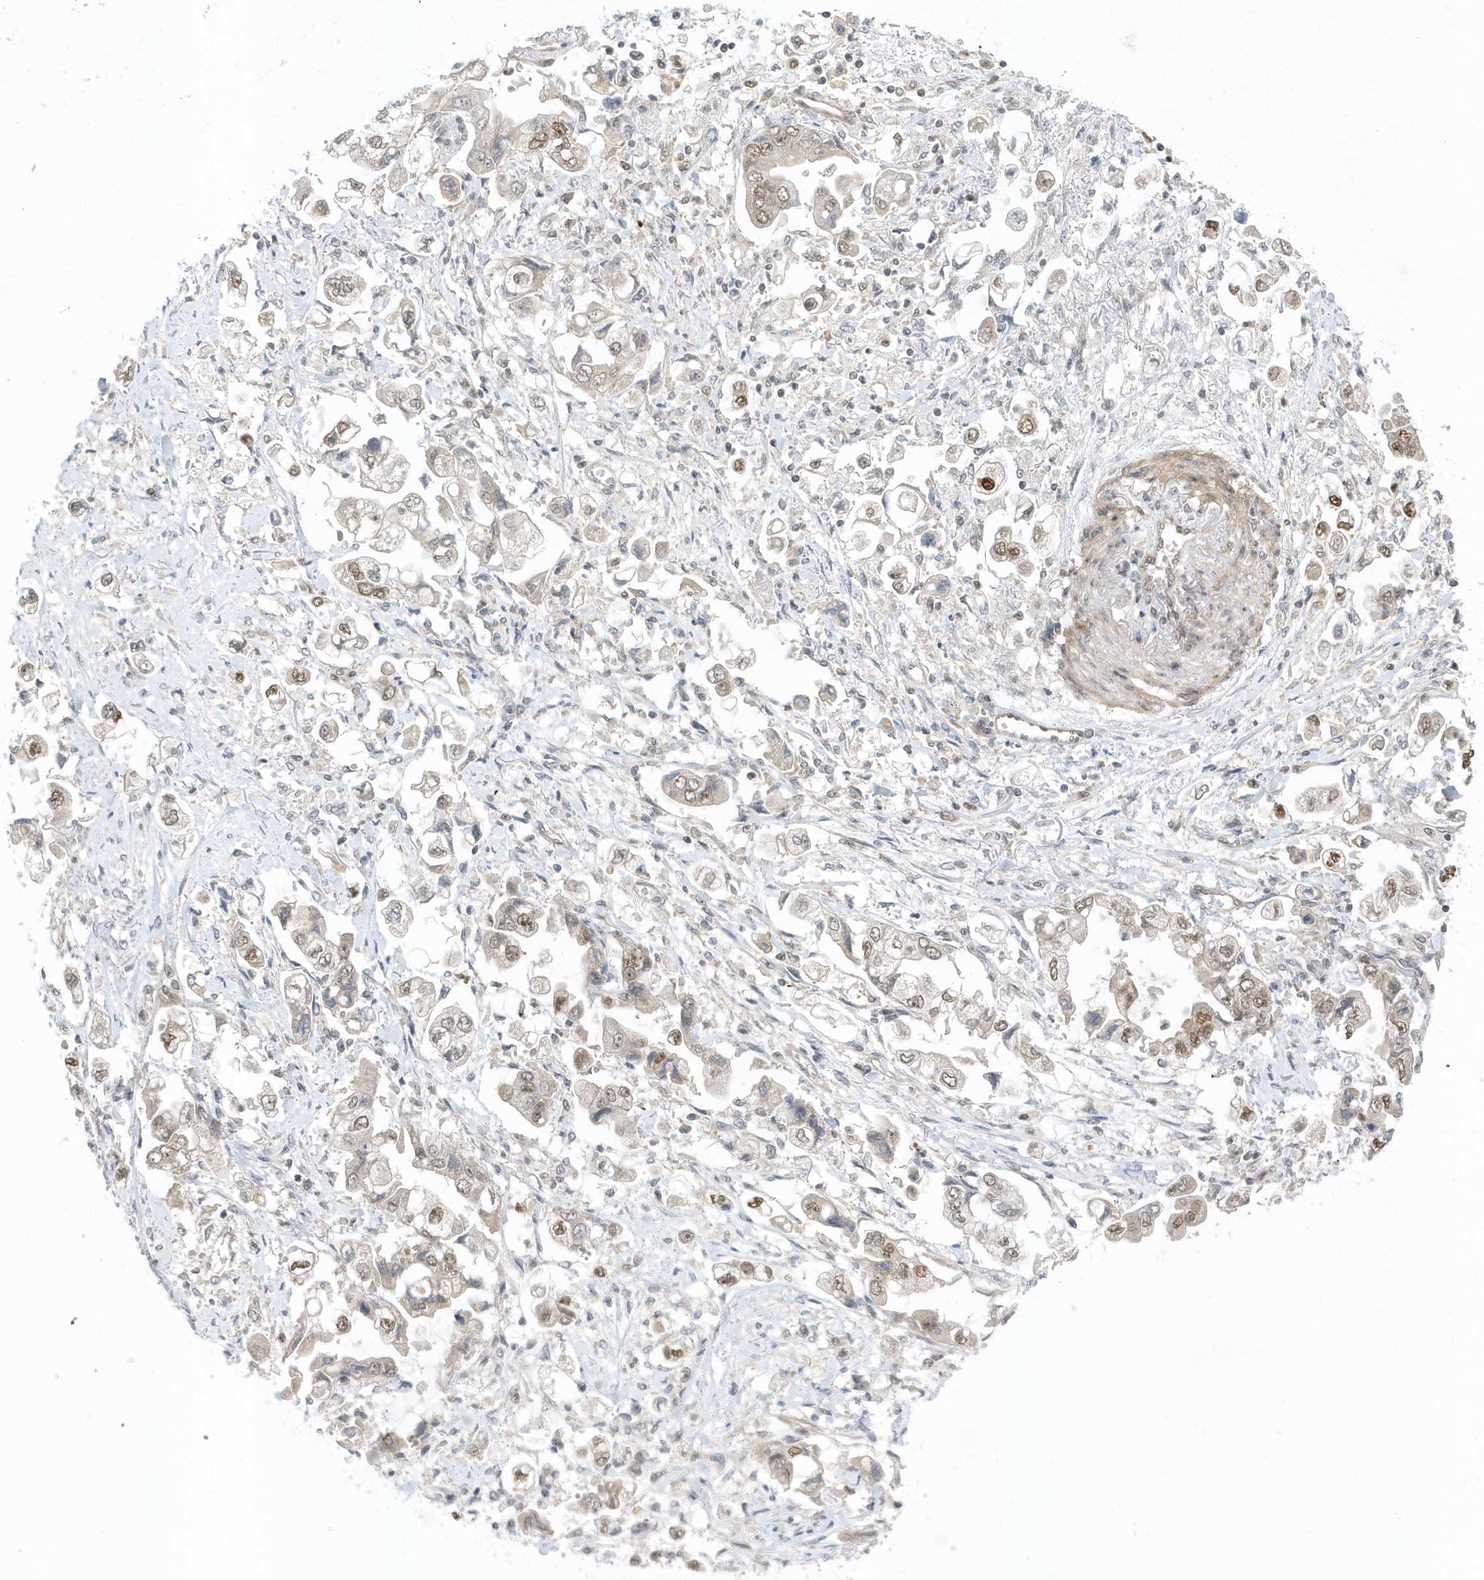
{"staining": {"intensity": "moderate", "quantity": "<25%", "location": "nuclear"}, "tissue": "stomach cancer", "cell_type": "Tumor cells", "image_type": "cancer", "snomed": [{"axis": "morphology", "description": "Adenocarcinoma, NOS"}, {"axis": "topography", "description": "Stomach"}], "caption": "IHC of adenocarcinoma (stomach) demonstrates low levels of moderate nuclear positivity in approximately <25% of tumor cells.", "gene": "ZNF740", "patient": {"sex": "male", "age": 62}}